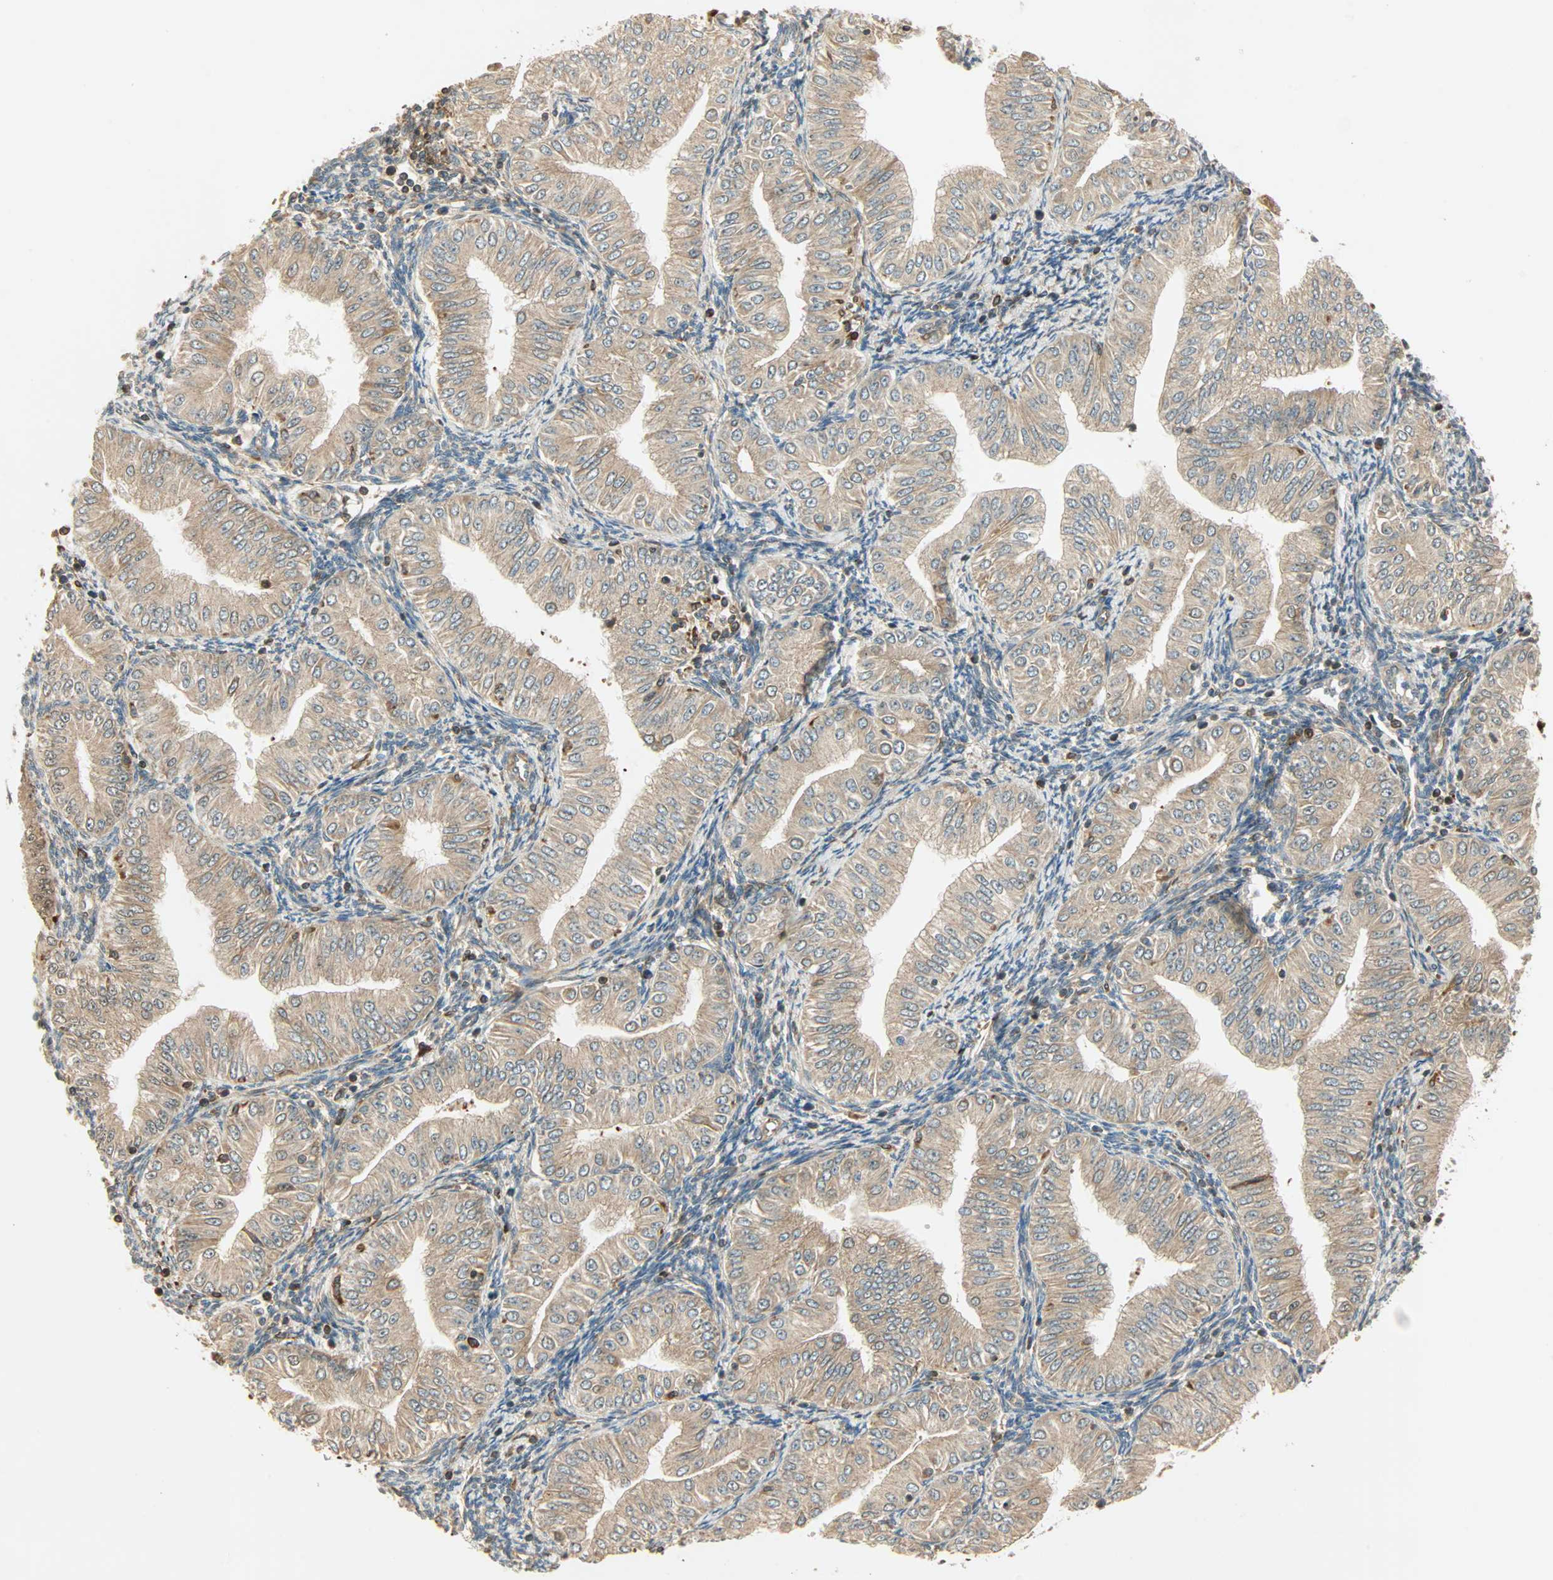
{"staining": {"intensity": "strong", "quantity": ">75%", "location": "cytoplasmic/membranous,nuclear"}, "tissue": "endometrial cancer", "cell_type": "Tumor cells", "image_type": "cancer", "snomed": [{"axis": "morphology", "description": "Normal tissue, NOS"}, {"axis": "morphology", "description": "Adenocarcinoma, NOS"}, {"axis": "topography", "description": "Endometrium"}], "caption": "Adenocarcinoma (endometrial) stained with DAB (3,3'-diaminobenzidine) immunohistochemistry displays high levels of strong cytoplasmic/membranous and nuclear expression in about >75% of tumor cells.", "gene": "PNPLA6", "patient": {"sex": "female", "age": 53}}